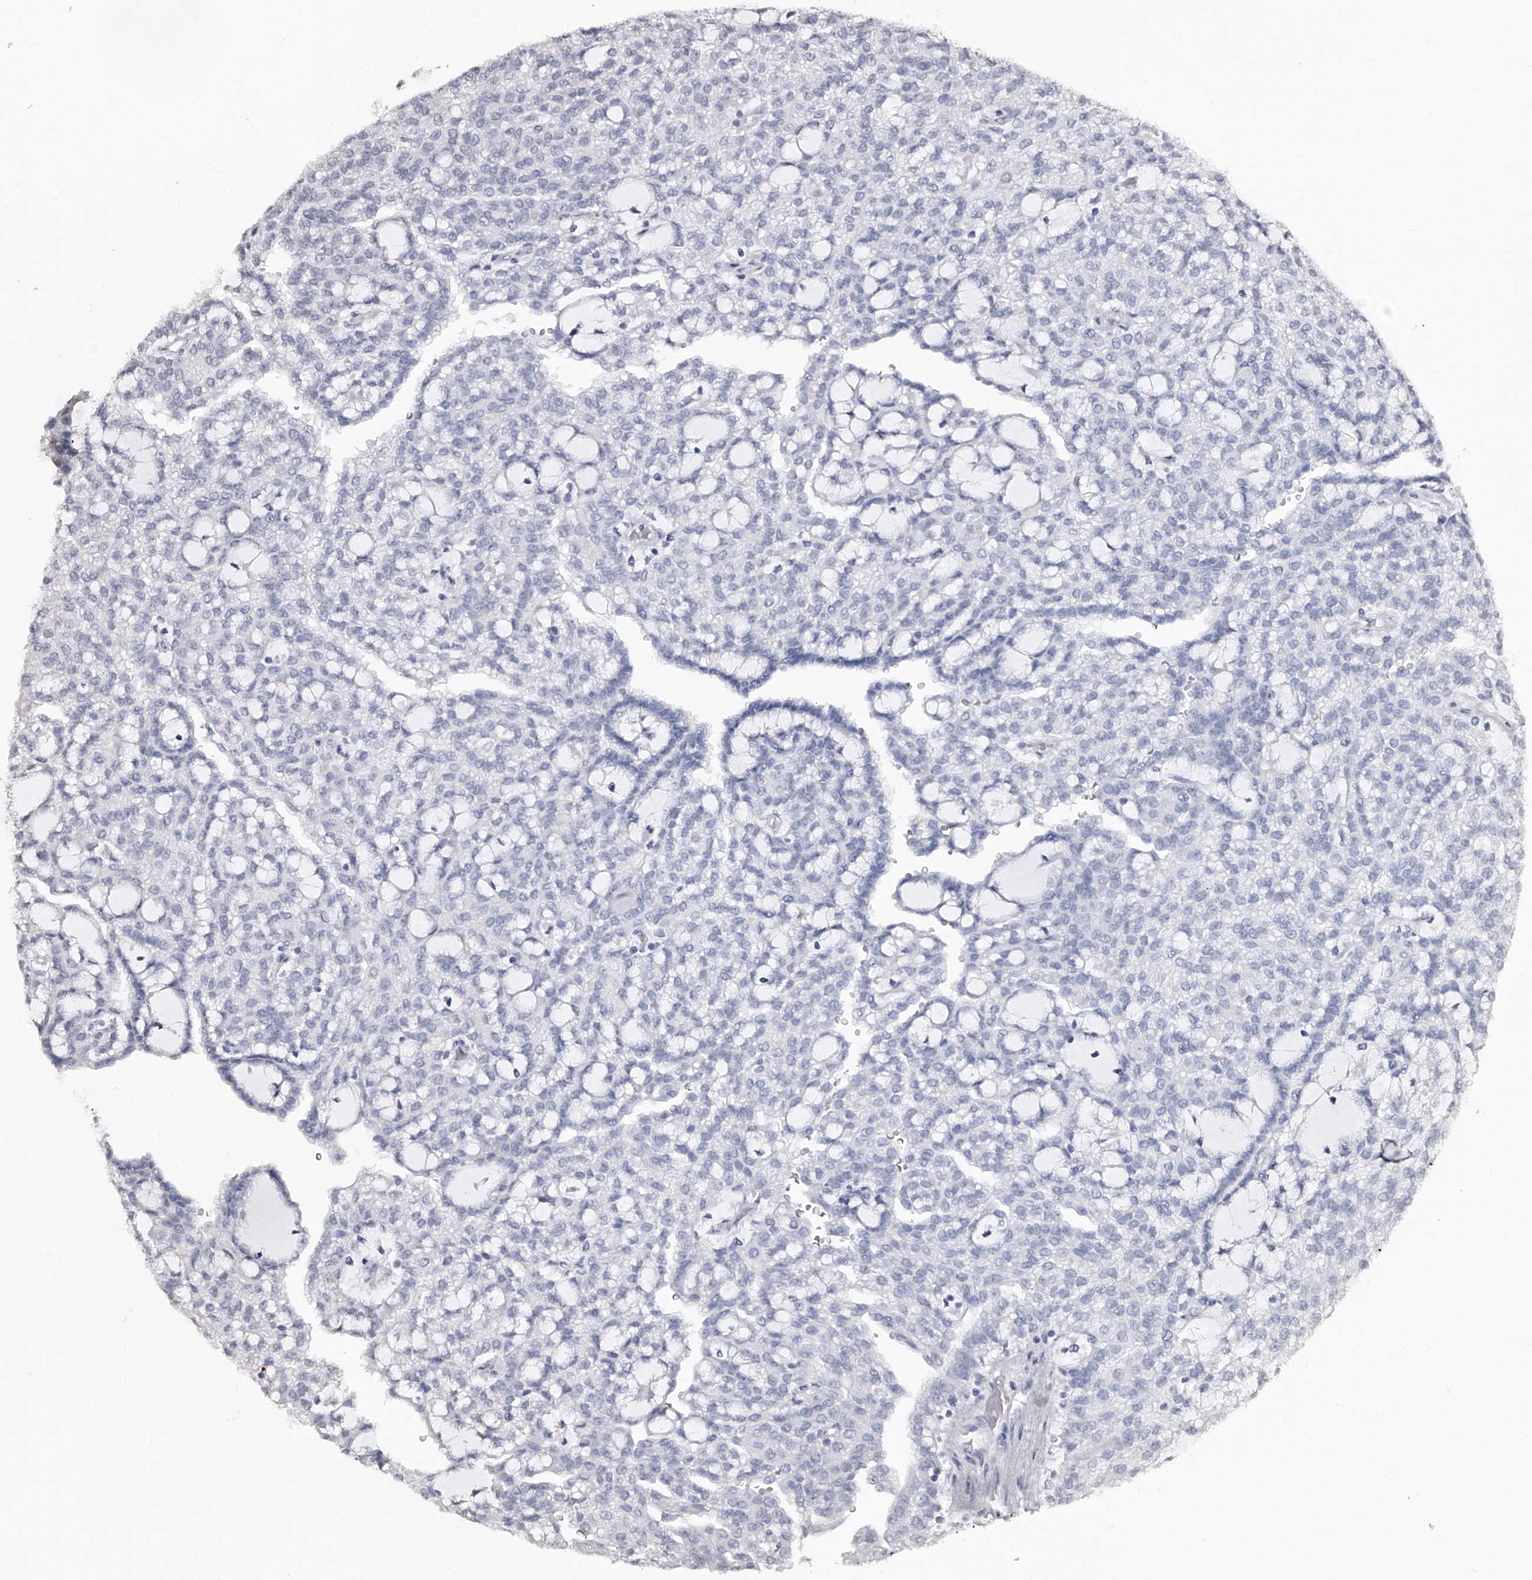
{"staining": {"intensity": "negative", "quantity": "none", "location": "none"}, "tissue": "renal cancer", "cell_type": "Tumor cells", "image_type": "cancer", "snomed": [{"axis": "morphology", "description": "Adenocarcinoma, NOS"}, {"axis": "topography", "description": "Kidney"}], "caption": "IHC micrograph of neoplastic tissue: human renal cancer (adenocarcinoma) stained with DAB reveals no significant protein positivity in tumor cells.", "gene": "TSHR", "patient": {"sex": "male", "age": 63}}